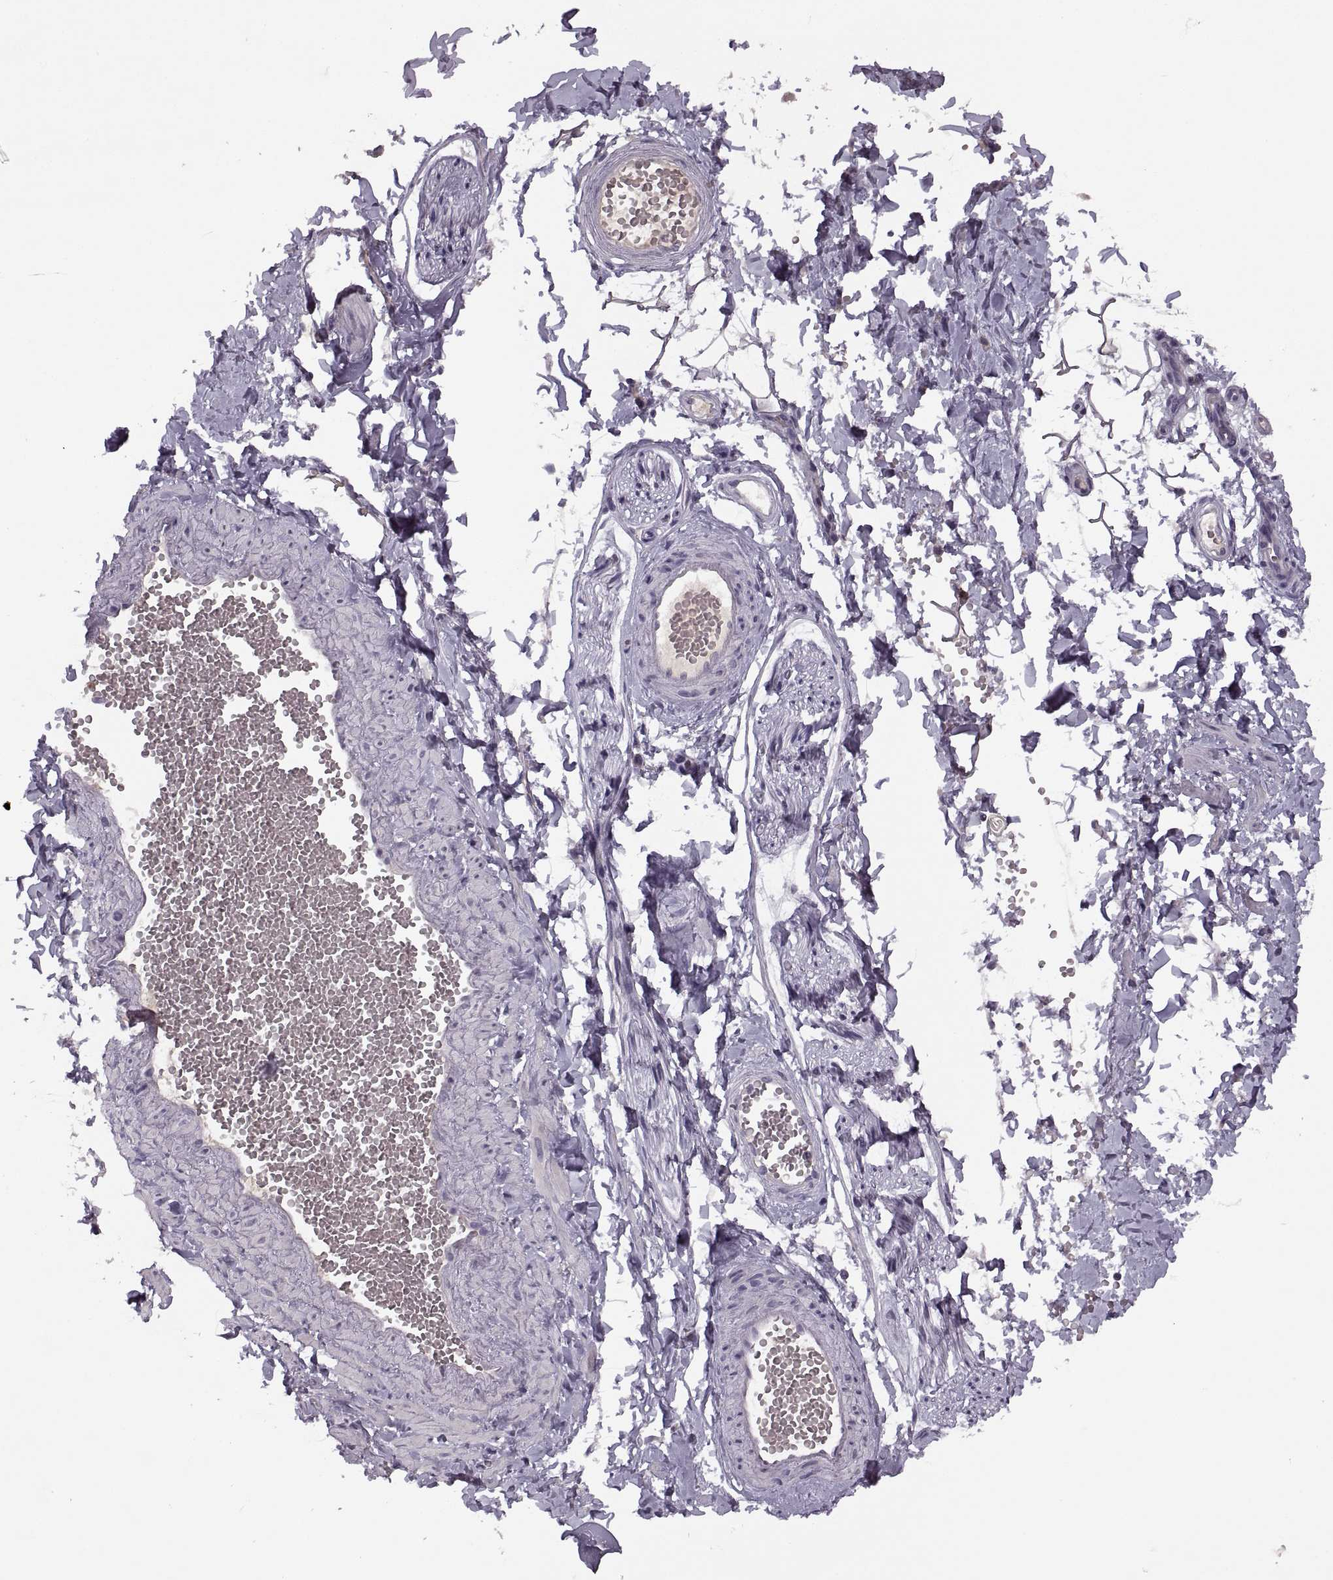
{"staining": {"intensity": "negative", "quantity": "none", "location": "none"}, "tissue": "adipose tissue", "cell_type": "Adipocytes", "image_type": "normal", "snomed": [{"axis": "morphology", "description": "Normal tissue, NOS"}, {"axis": "topography", "description": "Smooth muscle"}, {"axis": "topography", "description": "Peripheral nerve tissue"}], "caption": "DAB immunohistochemical staining of normal human adipose tissue demonstrates no significant positivity in adipocytes. The staining is performed using DAB (3,3'-diaminobenzidine) brown chromogen with nuclei counter-stained in using hematoxylin.", "gene": "CACNA1F", "patient": {"sex": "male", "age": 22}}